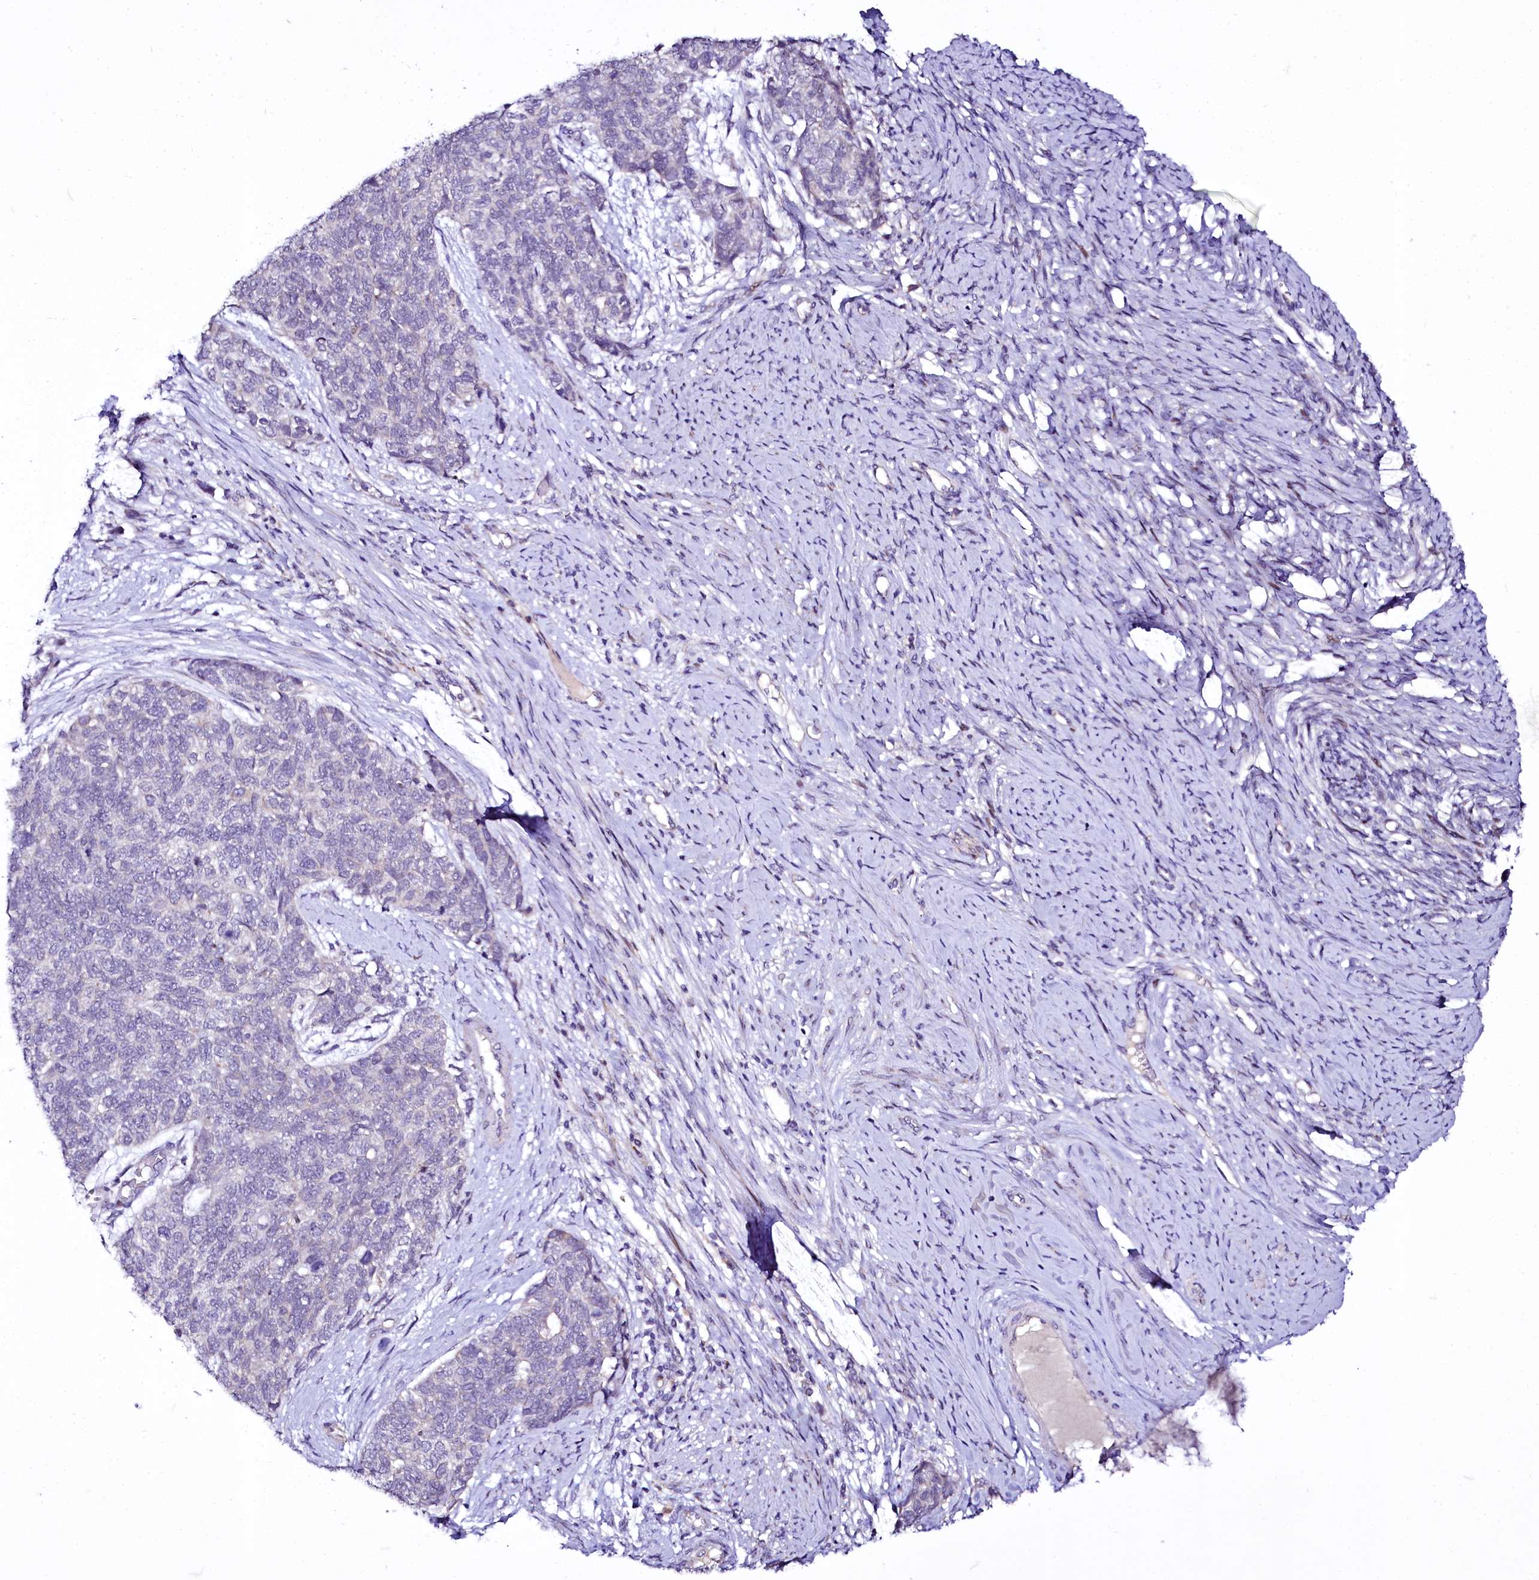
{"staining": {"intensity": "negative", "quantity": "none", "location": "none"}, "tissue": "cervical cancer", "cell_type": "Tumor cells", "image_type": "cancer", "snomed": [{"axis": "morphology", "description": "Squamous cell carcinoma, NOS"}, {"axis": "topography", "description": "Cervix"}], "caption": "The histopathology image reveals no significant expression in tumor cells of cervical cancer. The staining is performed using DAB (3,3'-diaminobenzidine) brown chromogen with nuclei counter-stained in using hematoxylin.", "gene": "ZC3H12C", "patient": {"sex": "female", "age": 63}}